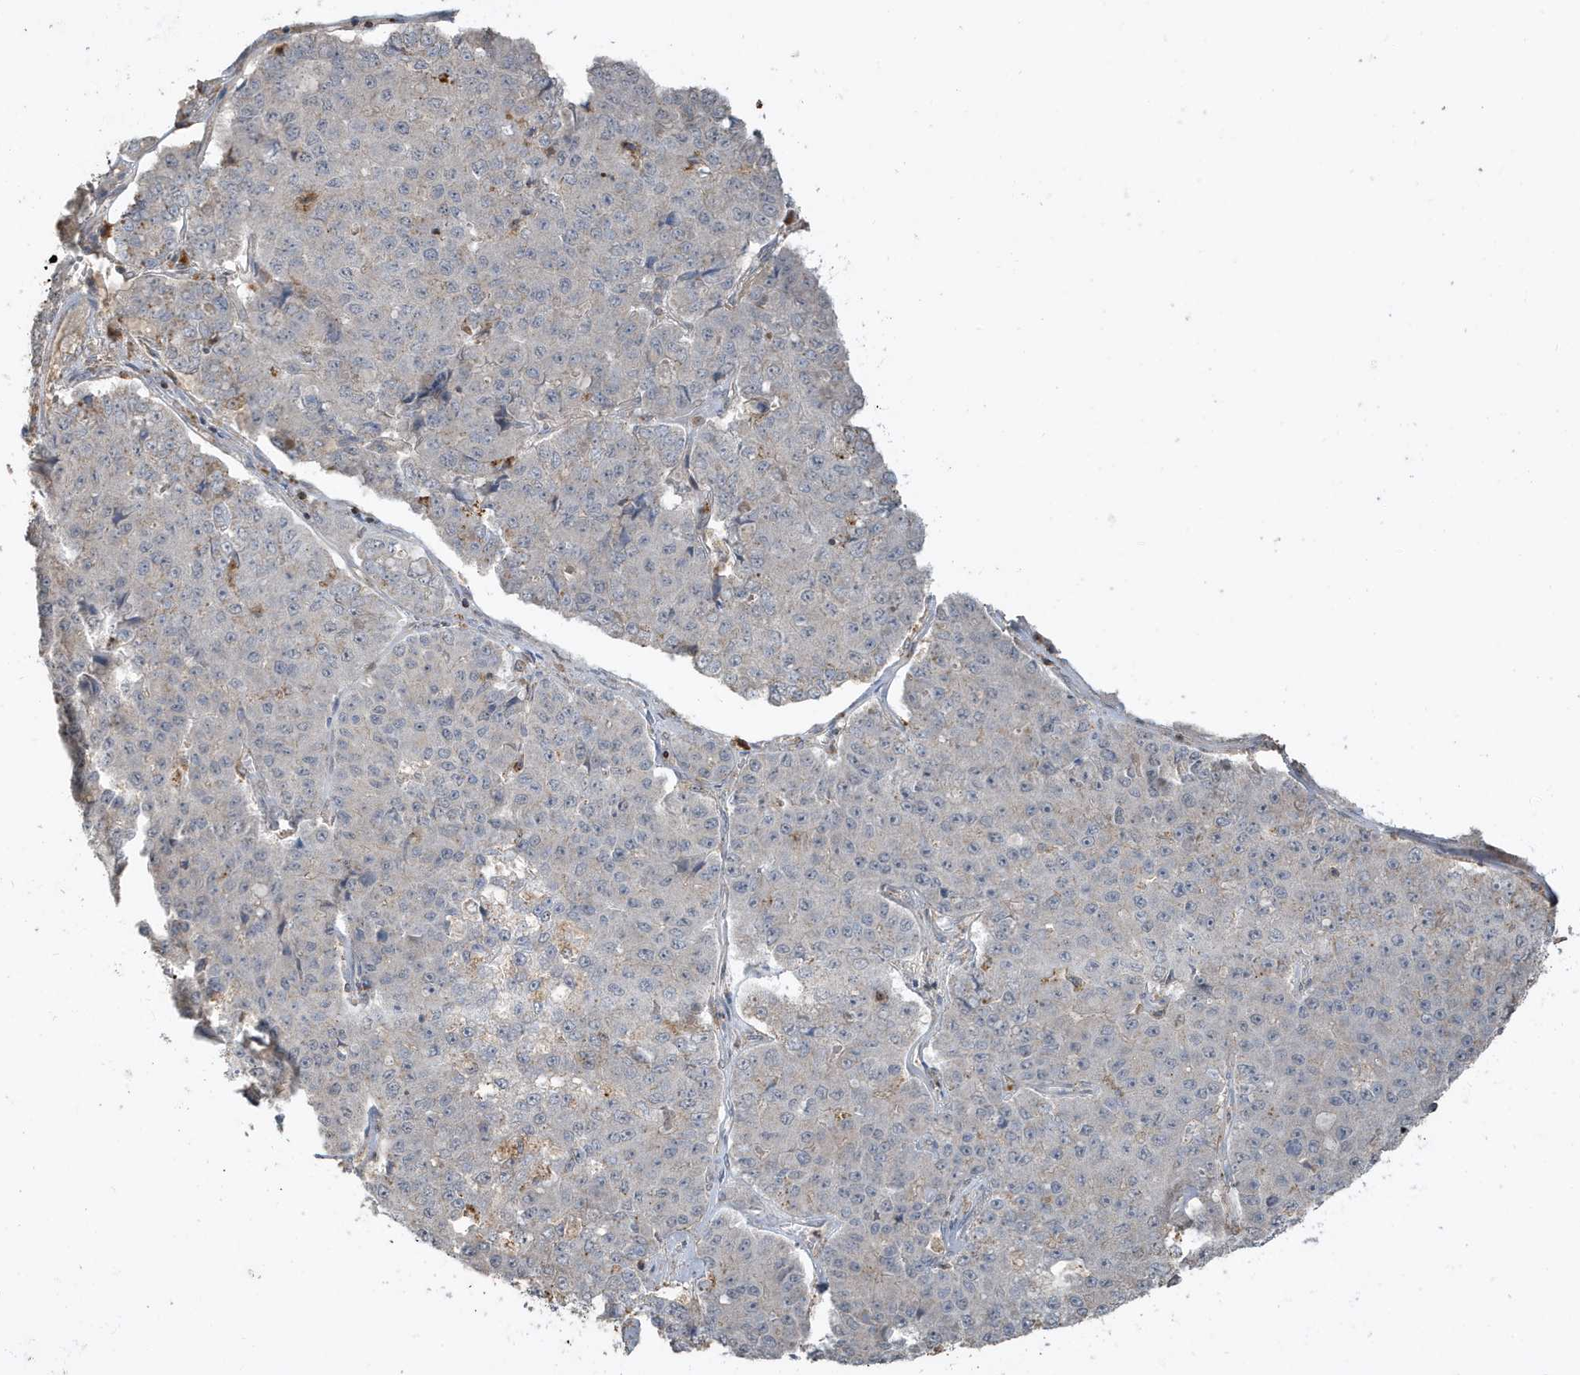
{"staining": {"intensity": "negative", "quantity": "none", "location": "none"}, "tissue": "pancreatic cancer", "cell_type": "Tumor cells", "image_type": "cancer", "snomed": [{"axis": "morphology", "description": "Adenocarcinoma, NOS"}, {"axis": "topography", "description": "Pancreas"}], "caption": "Immunohistochemical staining of adenocarcinoma (pancreatic) displays no significant staining in tumor cells.", "gene": "PRRT3", "patient": {"sex": "male", "age": 50}}